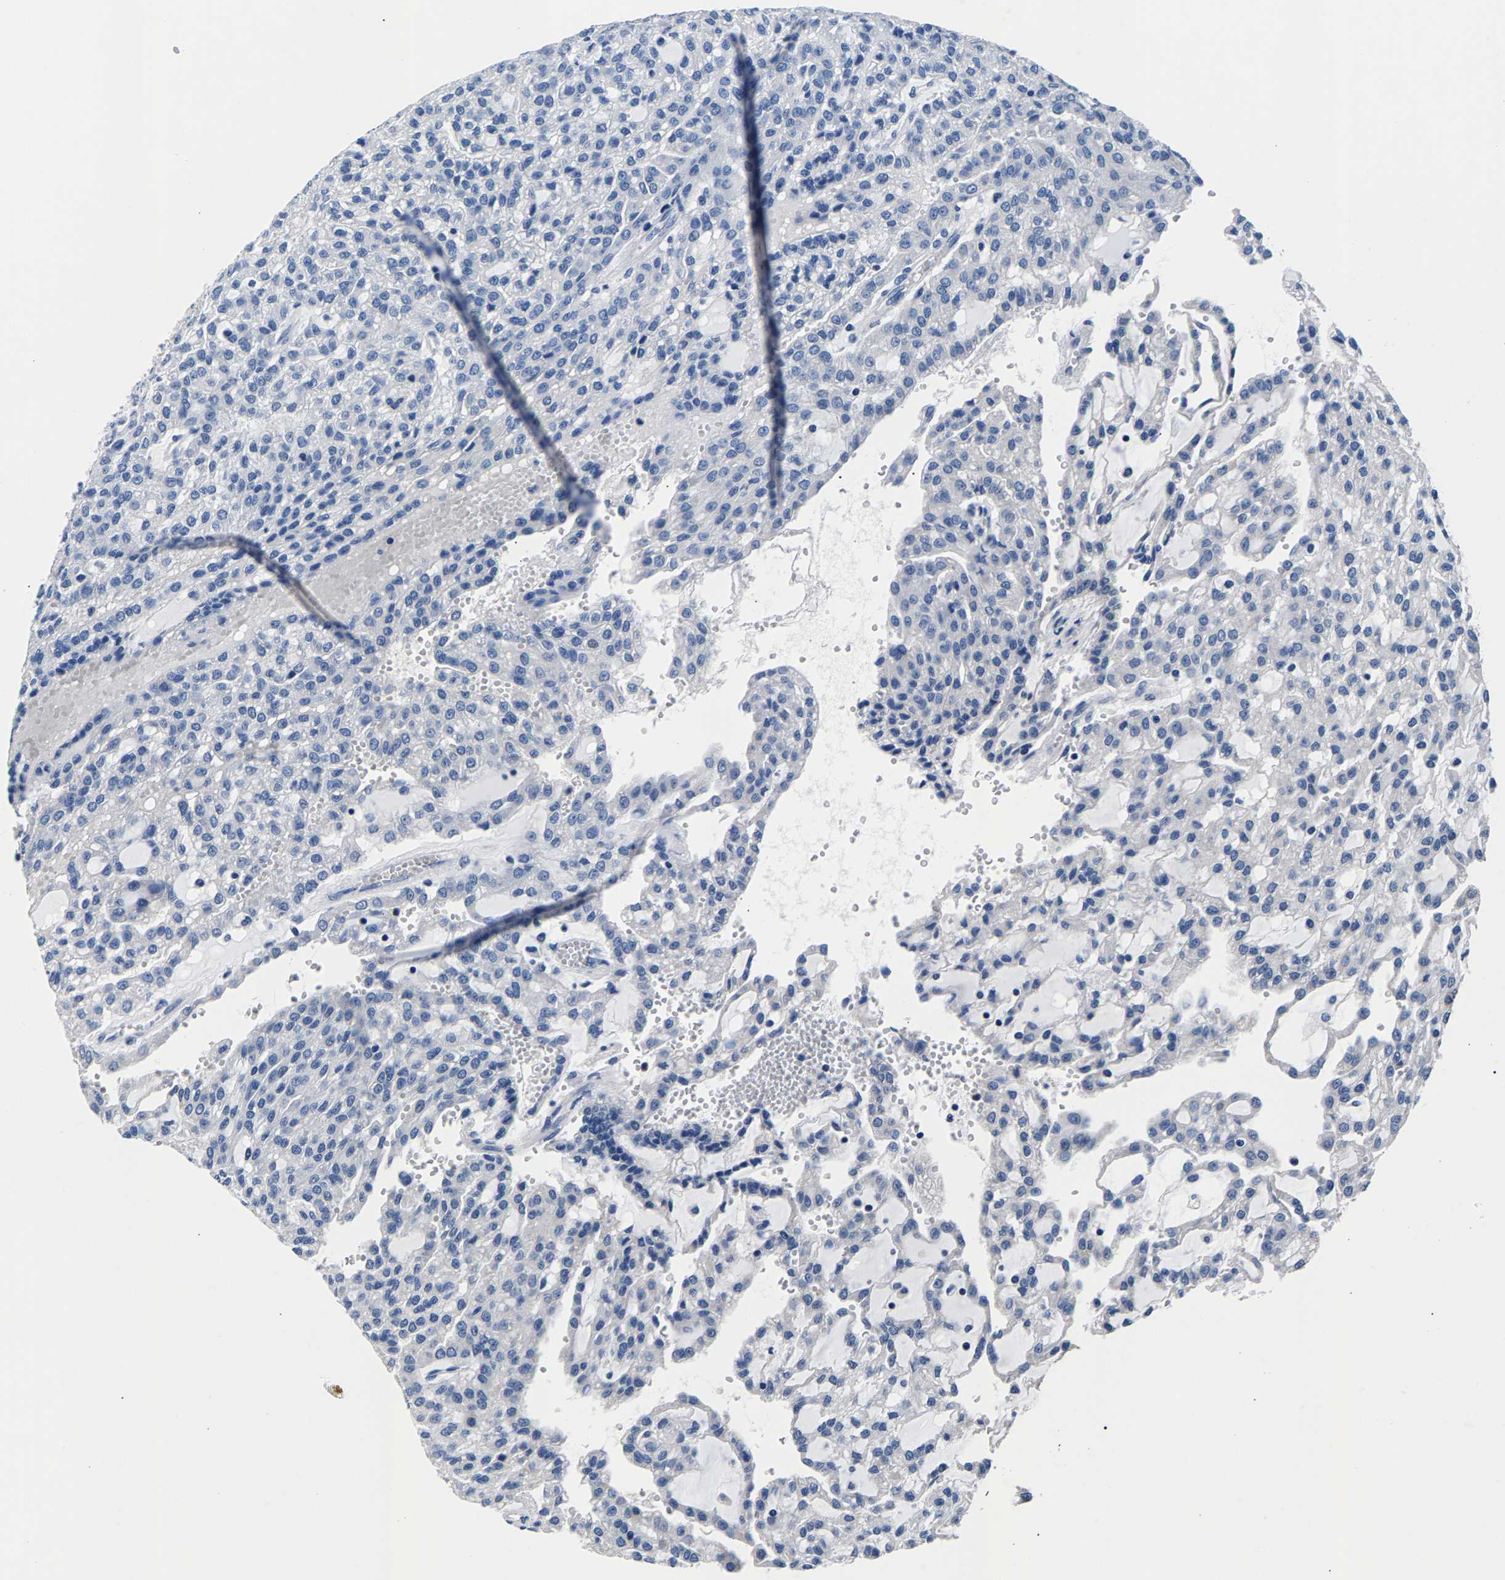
{"staining": {"intensity": "negative", "quantity": "none", "location": "none"}, "tissue": "renal cancer", "cell_type": "Tumor cells", "image_type": "cancer", "snomed": [{"axis": "morphology", "description": "Adenocarcinoma, NOS"}, {"axis": "topography", "description": "Kidney"}], "caption": "A photomicrograph of human renal adenocarcinoma is negative for staining in tumor cells.", "gene": "PHF24", "patient": {"sex": "male", "age": 63}}